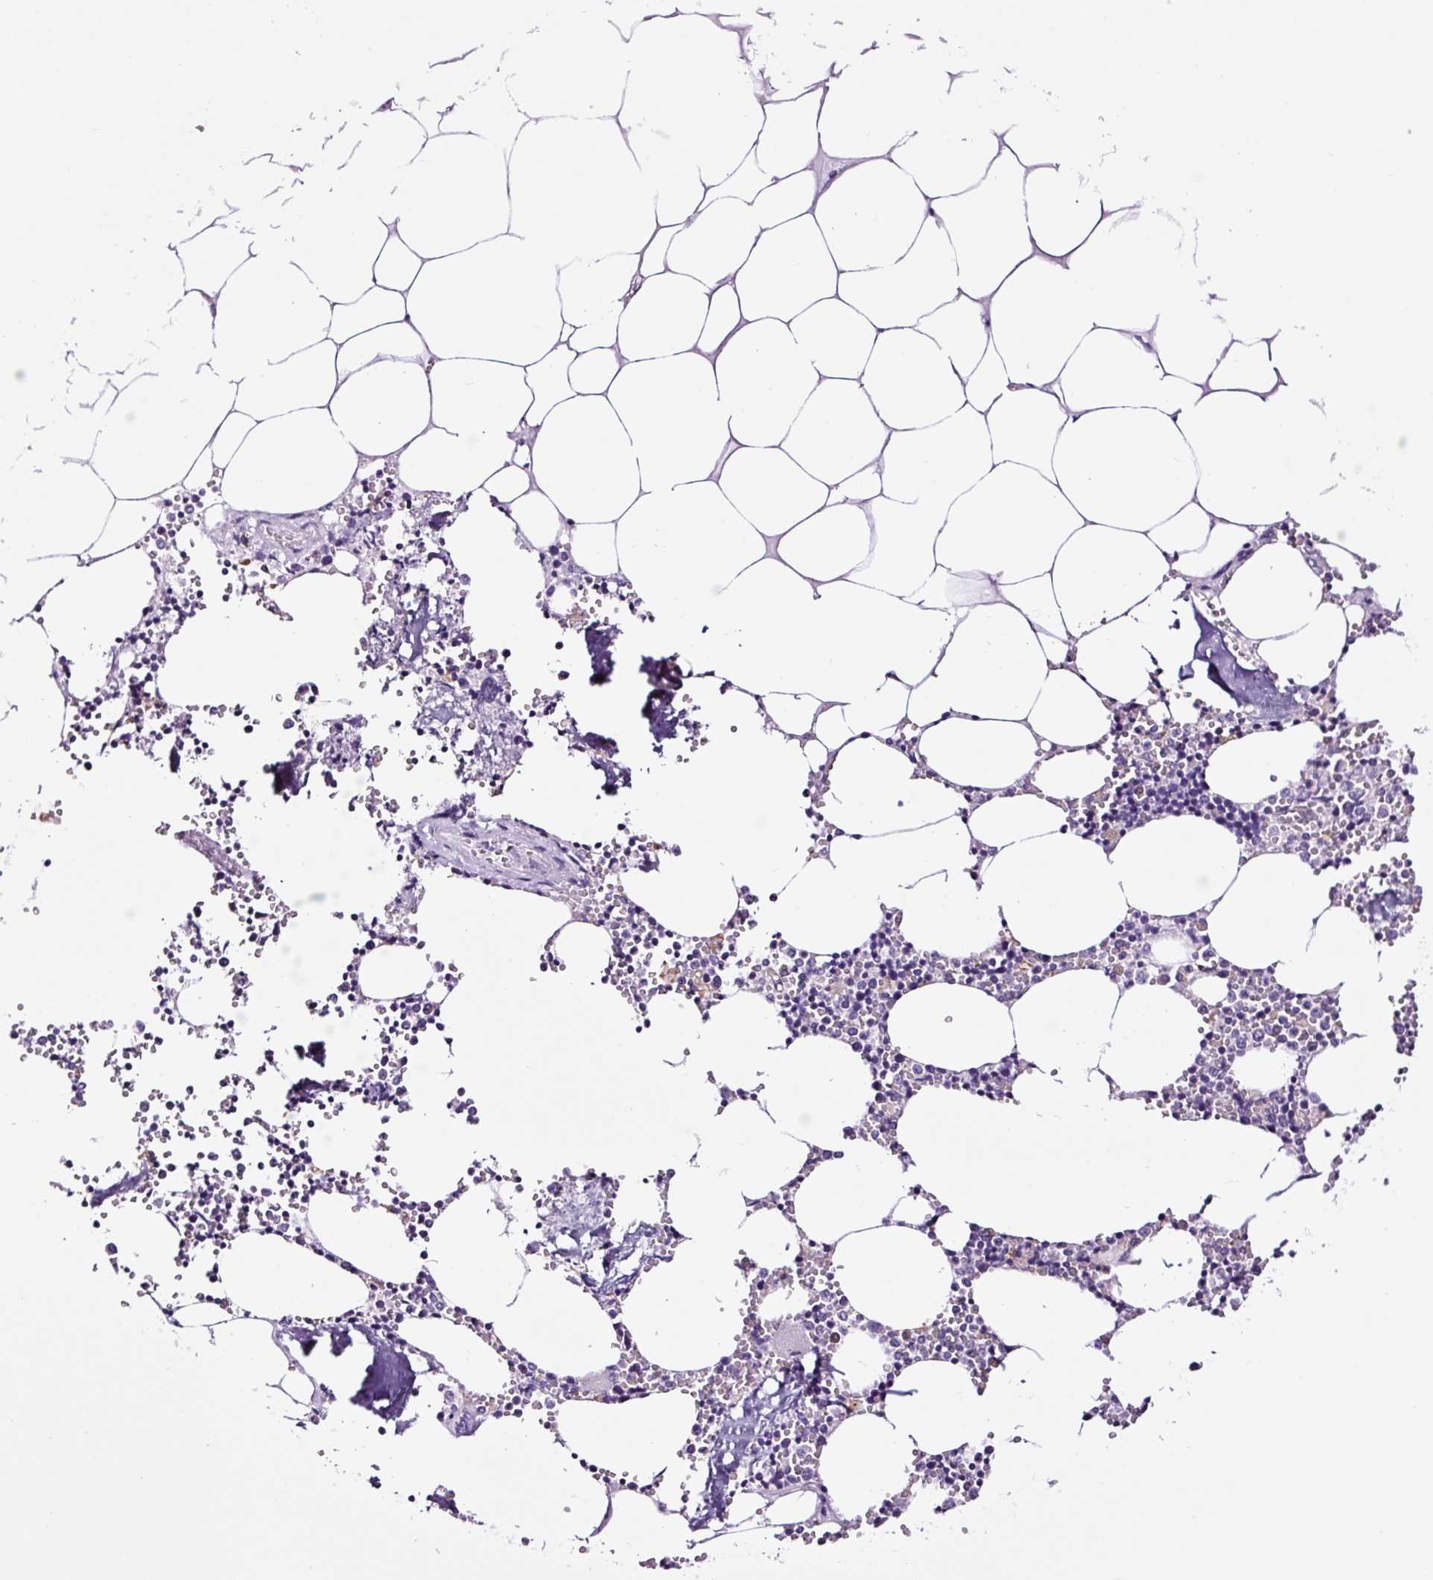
{"staining": {"intensity": "negative", "quantity": "none", "location": "none"}, "tissue": "bone marrow", "cell_type": "Hematopoietic cells", "image_type": "normal", "snomed": [{"axis": "morphology", "description": "Normal tissue, NOS"}, {"axis": "topography", "description": "Bone marrow"}], "caption": "Image shows no protein expression in hematopoietic cells of benign bone marrow. (Stains: DAB immunohistochemistry with hematoxylin counter stain, Microscopy: brightfield microscopy at high magnification).", "gene": "FBXL7", "patient": {"sex": "male", "age": 54}}